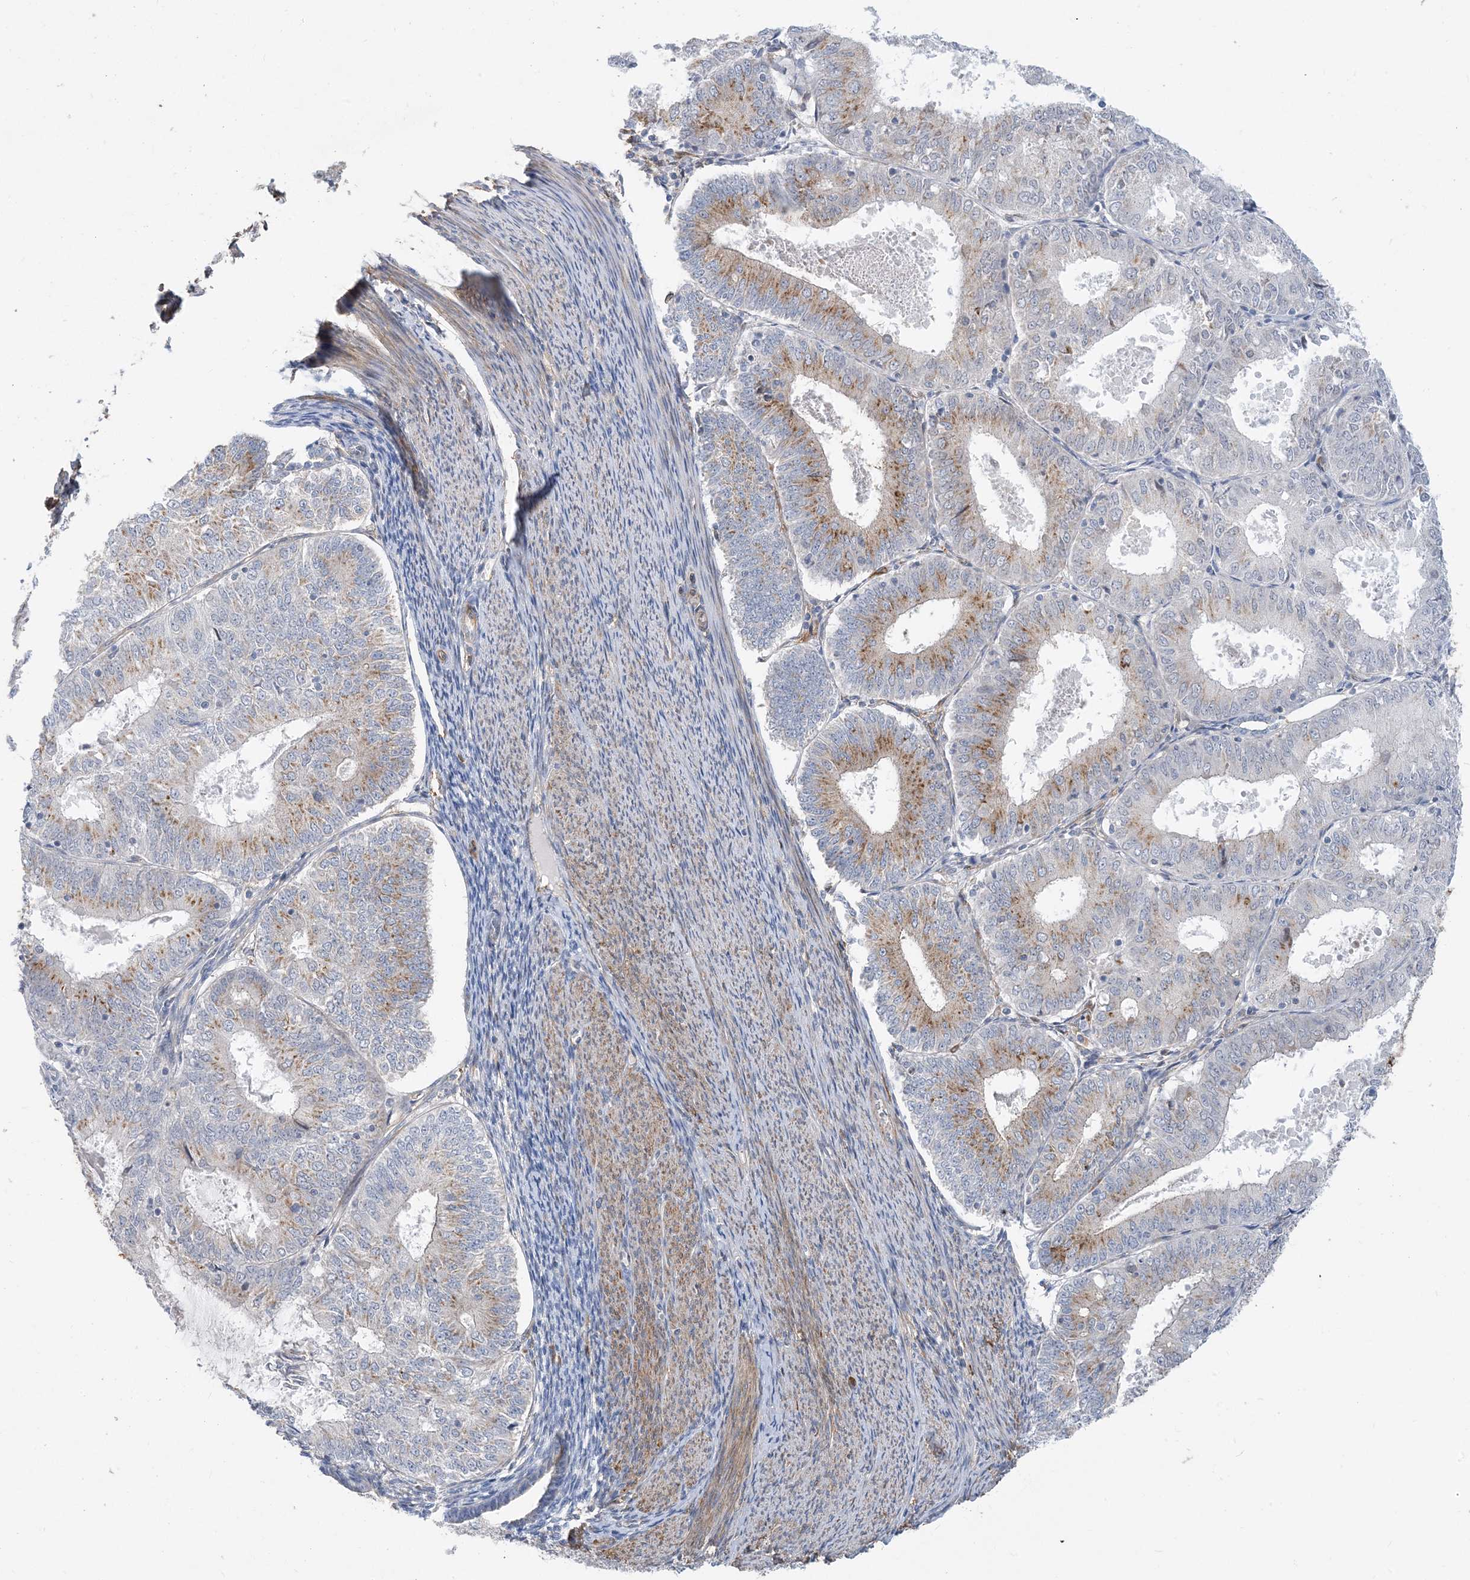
{"staining": {"intensity": "moderate", "quantity": "<25%", "location": "cytoplasmic/membranous"}, "tissue": "endometrial cancer", "cell_type": "Tumor cells", "image_type": "cancer", "snomed": [{"axis": "morphology", "description": "Adenocarcinoma, NOS"}, {"axis": "topography", "description": "Endometrium"}], "caption": "This photomicrograph reveals IHC staining of adenocarcinoma (endometrial), with low moderate cytoplasmic/membranous staining in approximately <25% of tumor cells.", "gene": "EIF2A", "patient": {"sex": "female", "age": 57}}